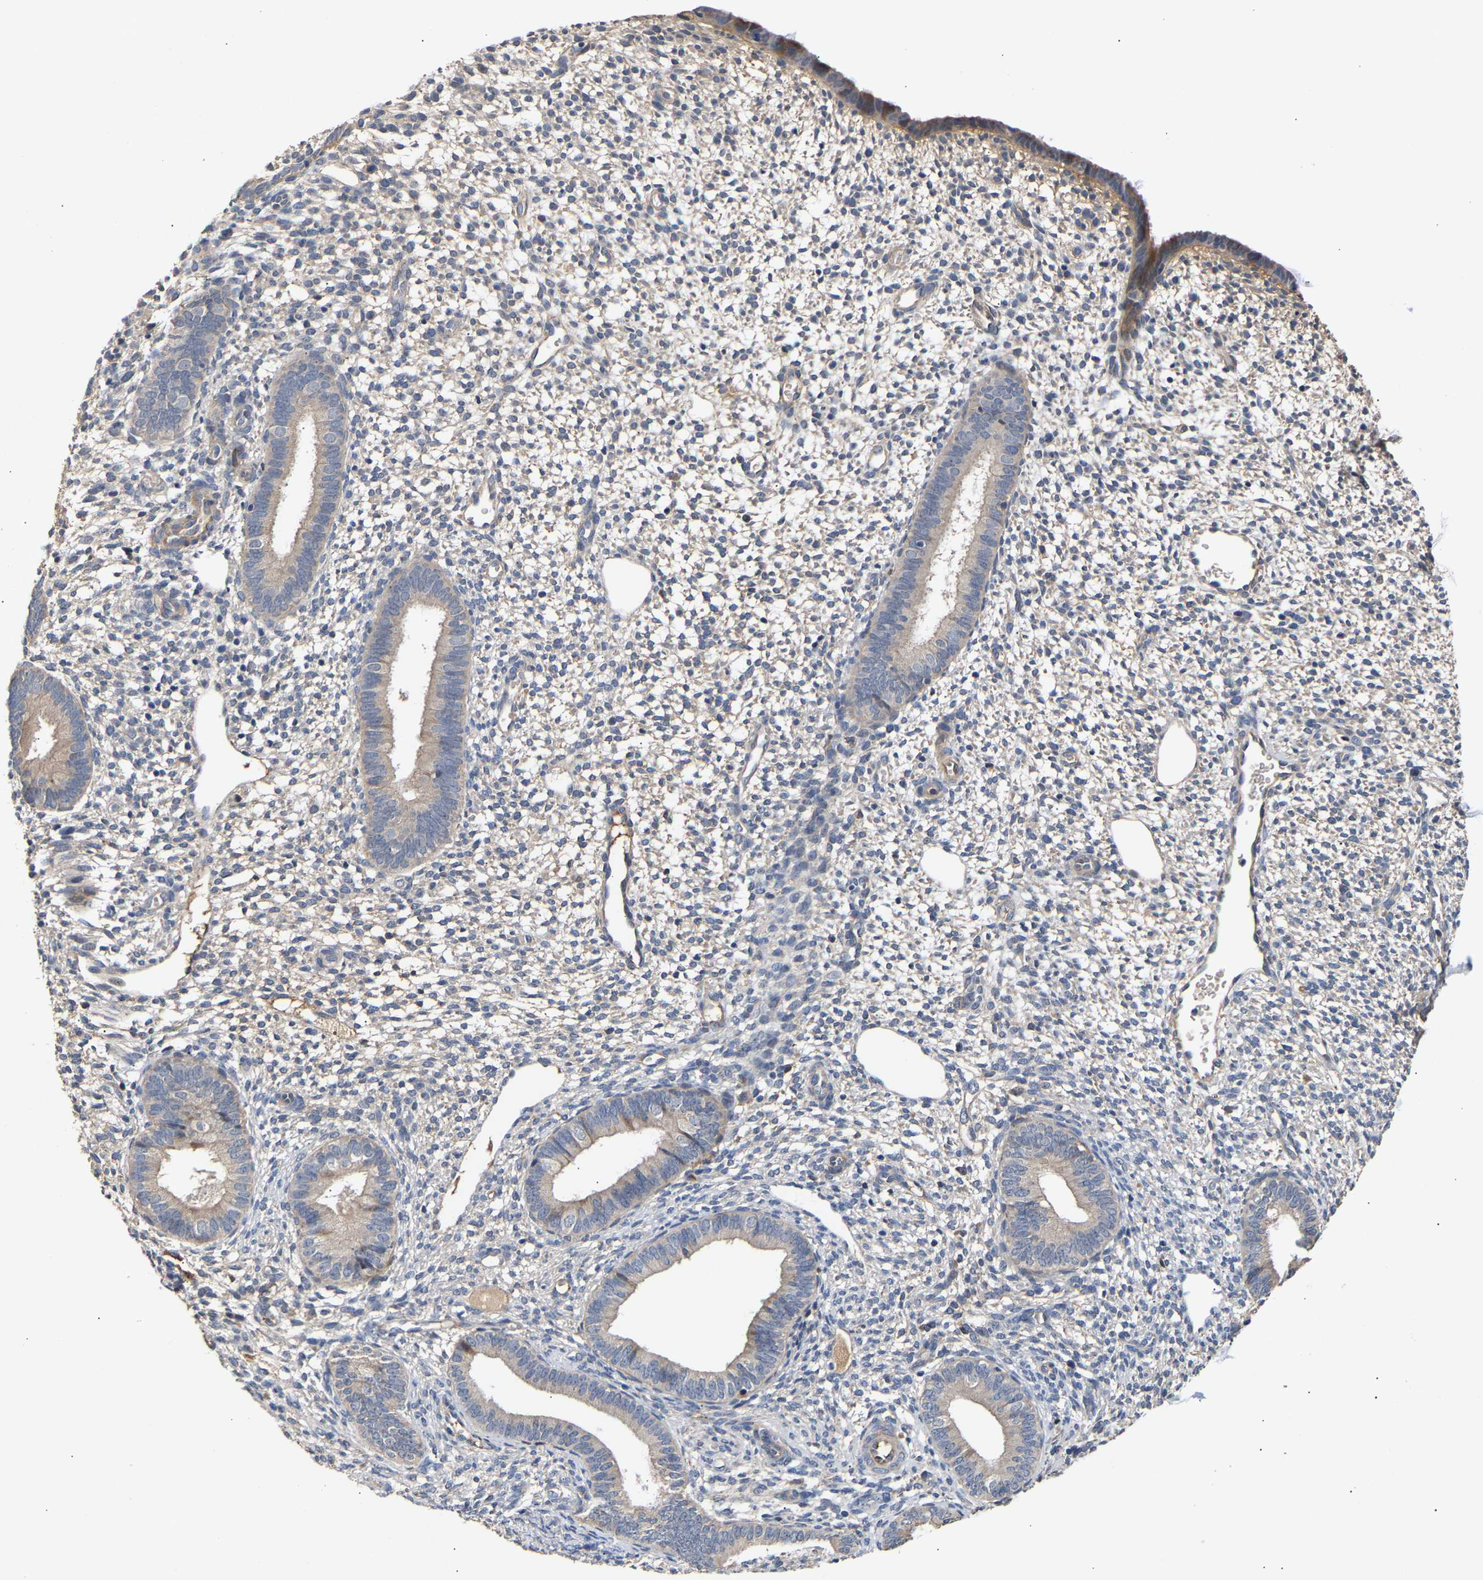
{"staining": {"intensity": "weak", "quantity": "<25%", "location": "cytoplasmic/membranous"}, "tissue": "endometrium", "cell_type": "Cells in endometrial stroma", "image_type": "normal", "snomed": [{"axis": "morphology", "description": "Normal tissue, NOS"}, {"axis": "topography", "description": "Endometrium"}], "caption": "High magnification brightfield microscopy of unremarkable endometrium stained with DAB (3,3'-diaminobenzidine) (brown) and counterstained with hematoxylin (blue): cells in endometrial stroma show no significant expression. (Stains: DAB (3,3'-diaminobenzidine) IHC with hematoxylin counter stain, Microscopy: brightfield microscopy at high magnification).", "gene": "KASH5", "patient": {"sex": "female", "age": 46}}